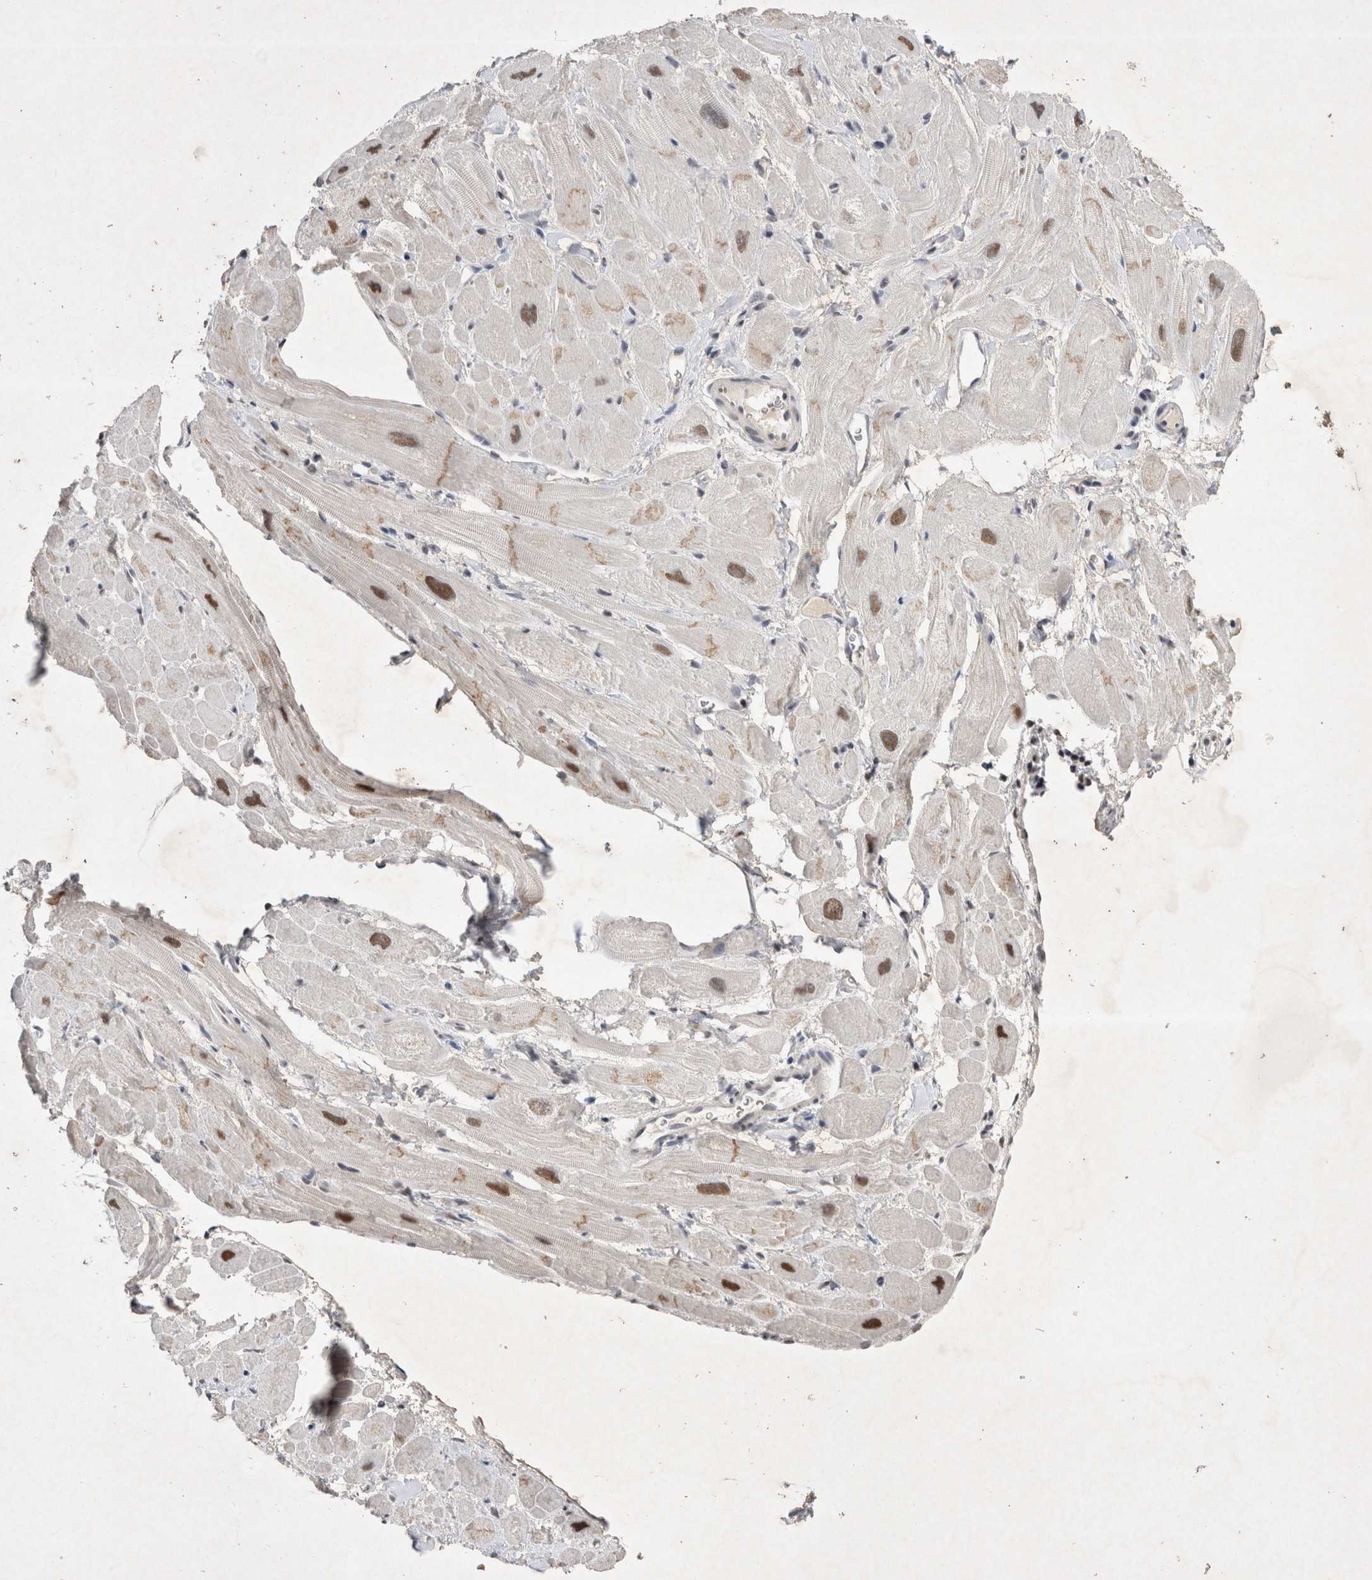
{"staining": {"intensity": "moderate", "quantity": "25%-75%", "location": "cytoplasmic/membranous,nuclear"}, "tissue": "heart muscle", "cell_type": "Cardiomyocytes", "image_type": "normal", "snomed": [{"axis": "morphology", "description": "Normal tissue, NOS"}, {"axis": "topography", "description": "Heart"}], "caption": "Protein staining shows moderate cytoplasmic/membranous,nuclear expression in about 25%-75% of cardiomyocytes in unremarkable heart muscle.", "gene": "RBM6", "patient": {"sex": "male", "age": 49}}